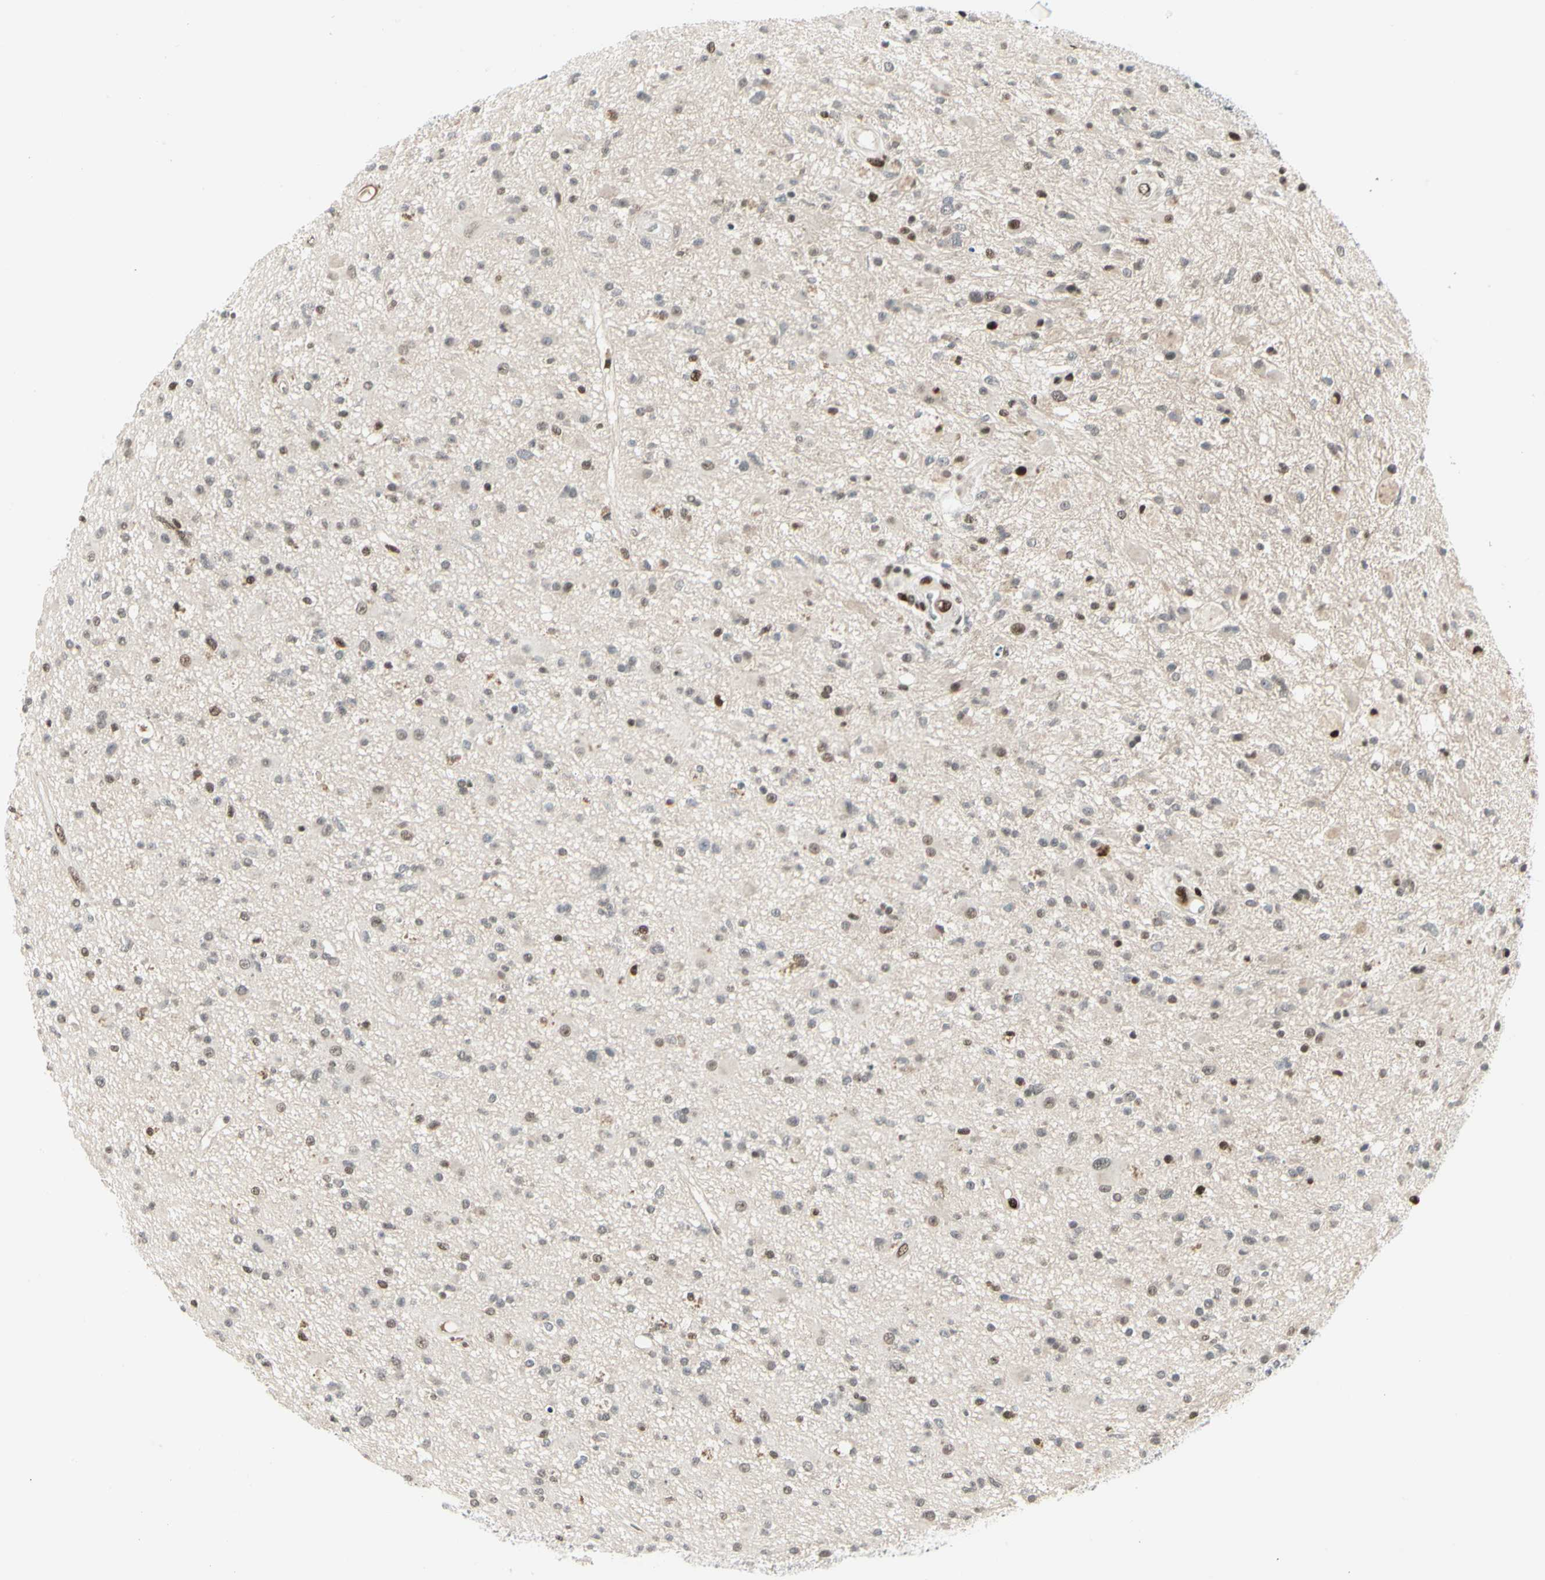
{"staining": {"intensity": "moderate", "quantity": "<25%", "location": "nuclear"}, "tissue": "glioma", "cell_type": "Tumor cells", "image_type": "cancer", "snomed": [{"axis": "morphology", "description": "Glioma, malignant, High grade"}, {"axis": "topography", "description": "Brain"}], "caption": "Human malignant high-grade glioma stained for a protein (brown) displays moderate nuclear positive staining in approximately <25% of tumor cells.", "gene": "FOXJ2", "patient": {"sex": "male", "age": 33}}